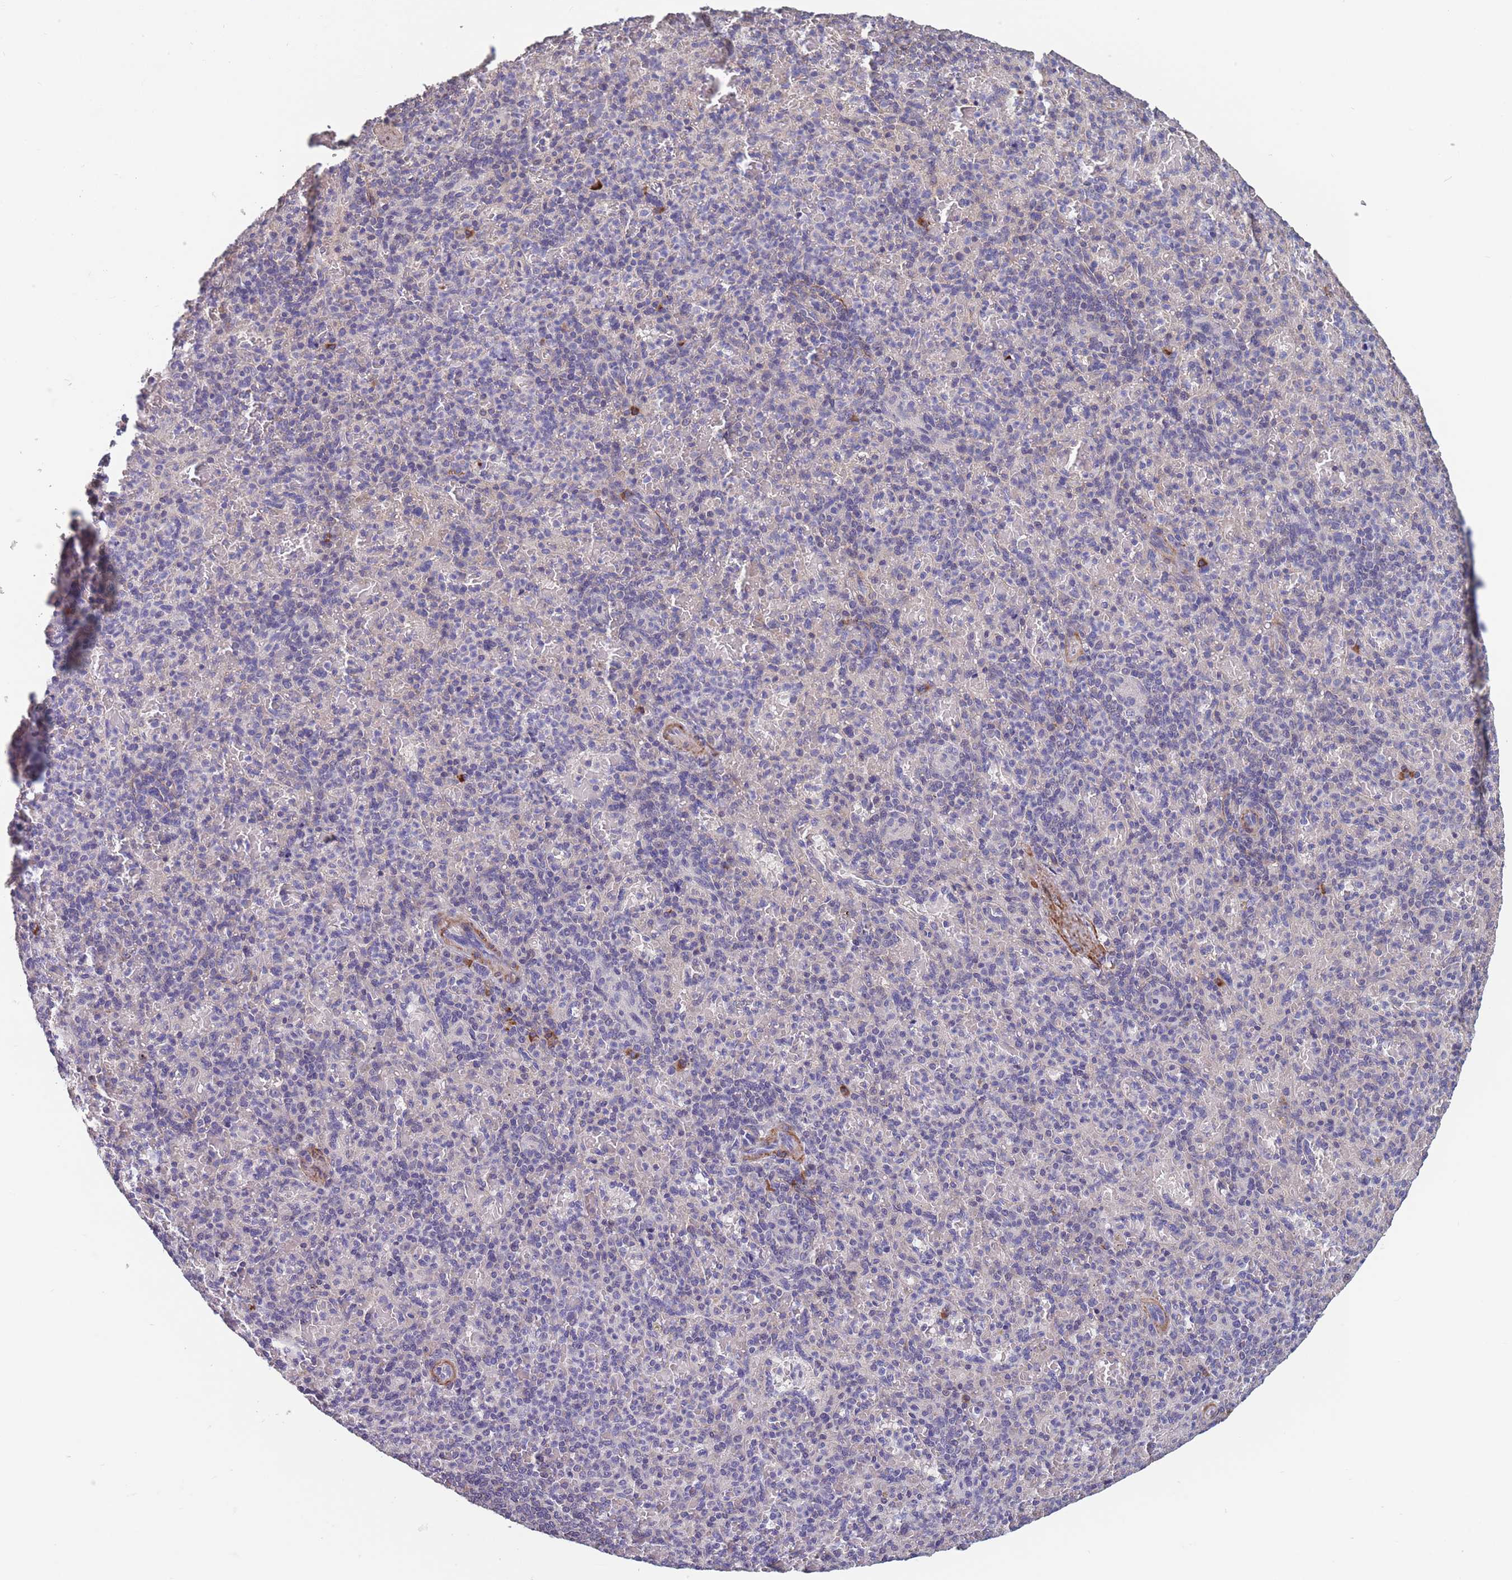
{"staining": {"intensity": "negative", "quantity": "none", "location": "none"}, "tissue": "spleen", "cell_type": "Cells in red pulp", "image_type": "normal", "snomed": [{"axis": "morphology", "description": "Normal tissue, NOS"}, {"axis": "topography", "description": "Spleen"}], "caption": "This is a photomicrograph of immunohistochemistry staining of benign spleen, which shows no expression in cells in red pulp.", "gene": "TOMM40L", "patient": {"sex": "female", "age": 74}}